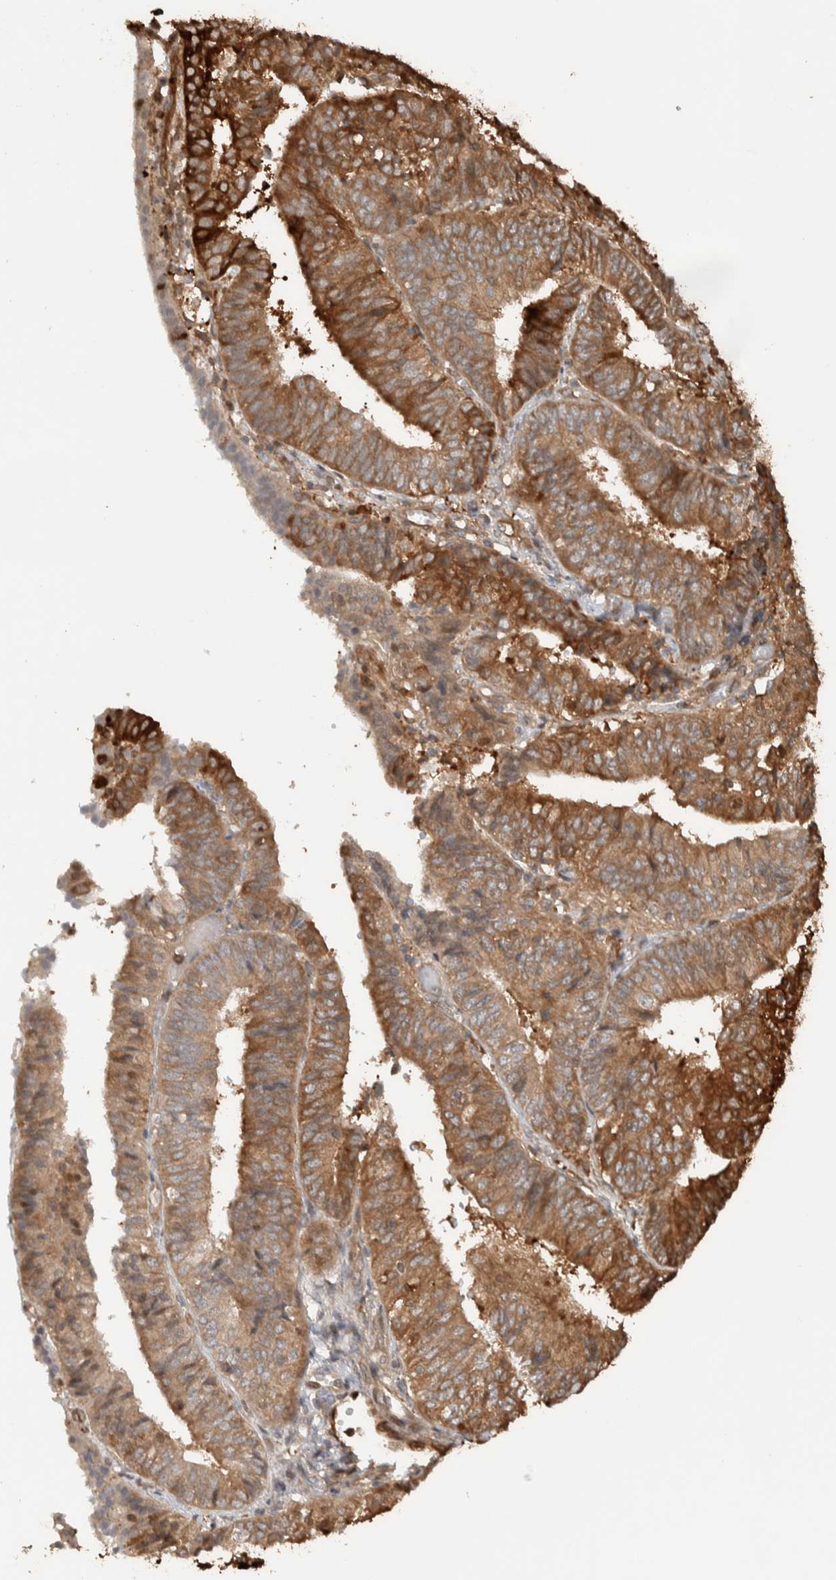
{"staining": {"intensity": "strong", "quantity": ">75%", "location": "cytoplasmic/membranous"}, "tissue": "endometrial cancer", "cell_type": "Tumor cells", "image_type": "cancer", "snomed": [{"axis": "morphology", "description": "Adenocarcinoma, NOS"}, {"axis": "topography", "description": "Endometrium"}], "caption": "This photomicrograph shows immunohistochemistry (IHC) staining of human endometrial cancer, with high strong cytoplasmic/membranous positivity in about >75% of tumor cells.", "gene": "CNTROB", "patient": {"sex": "female", "age": 58}}